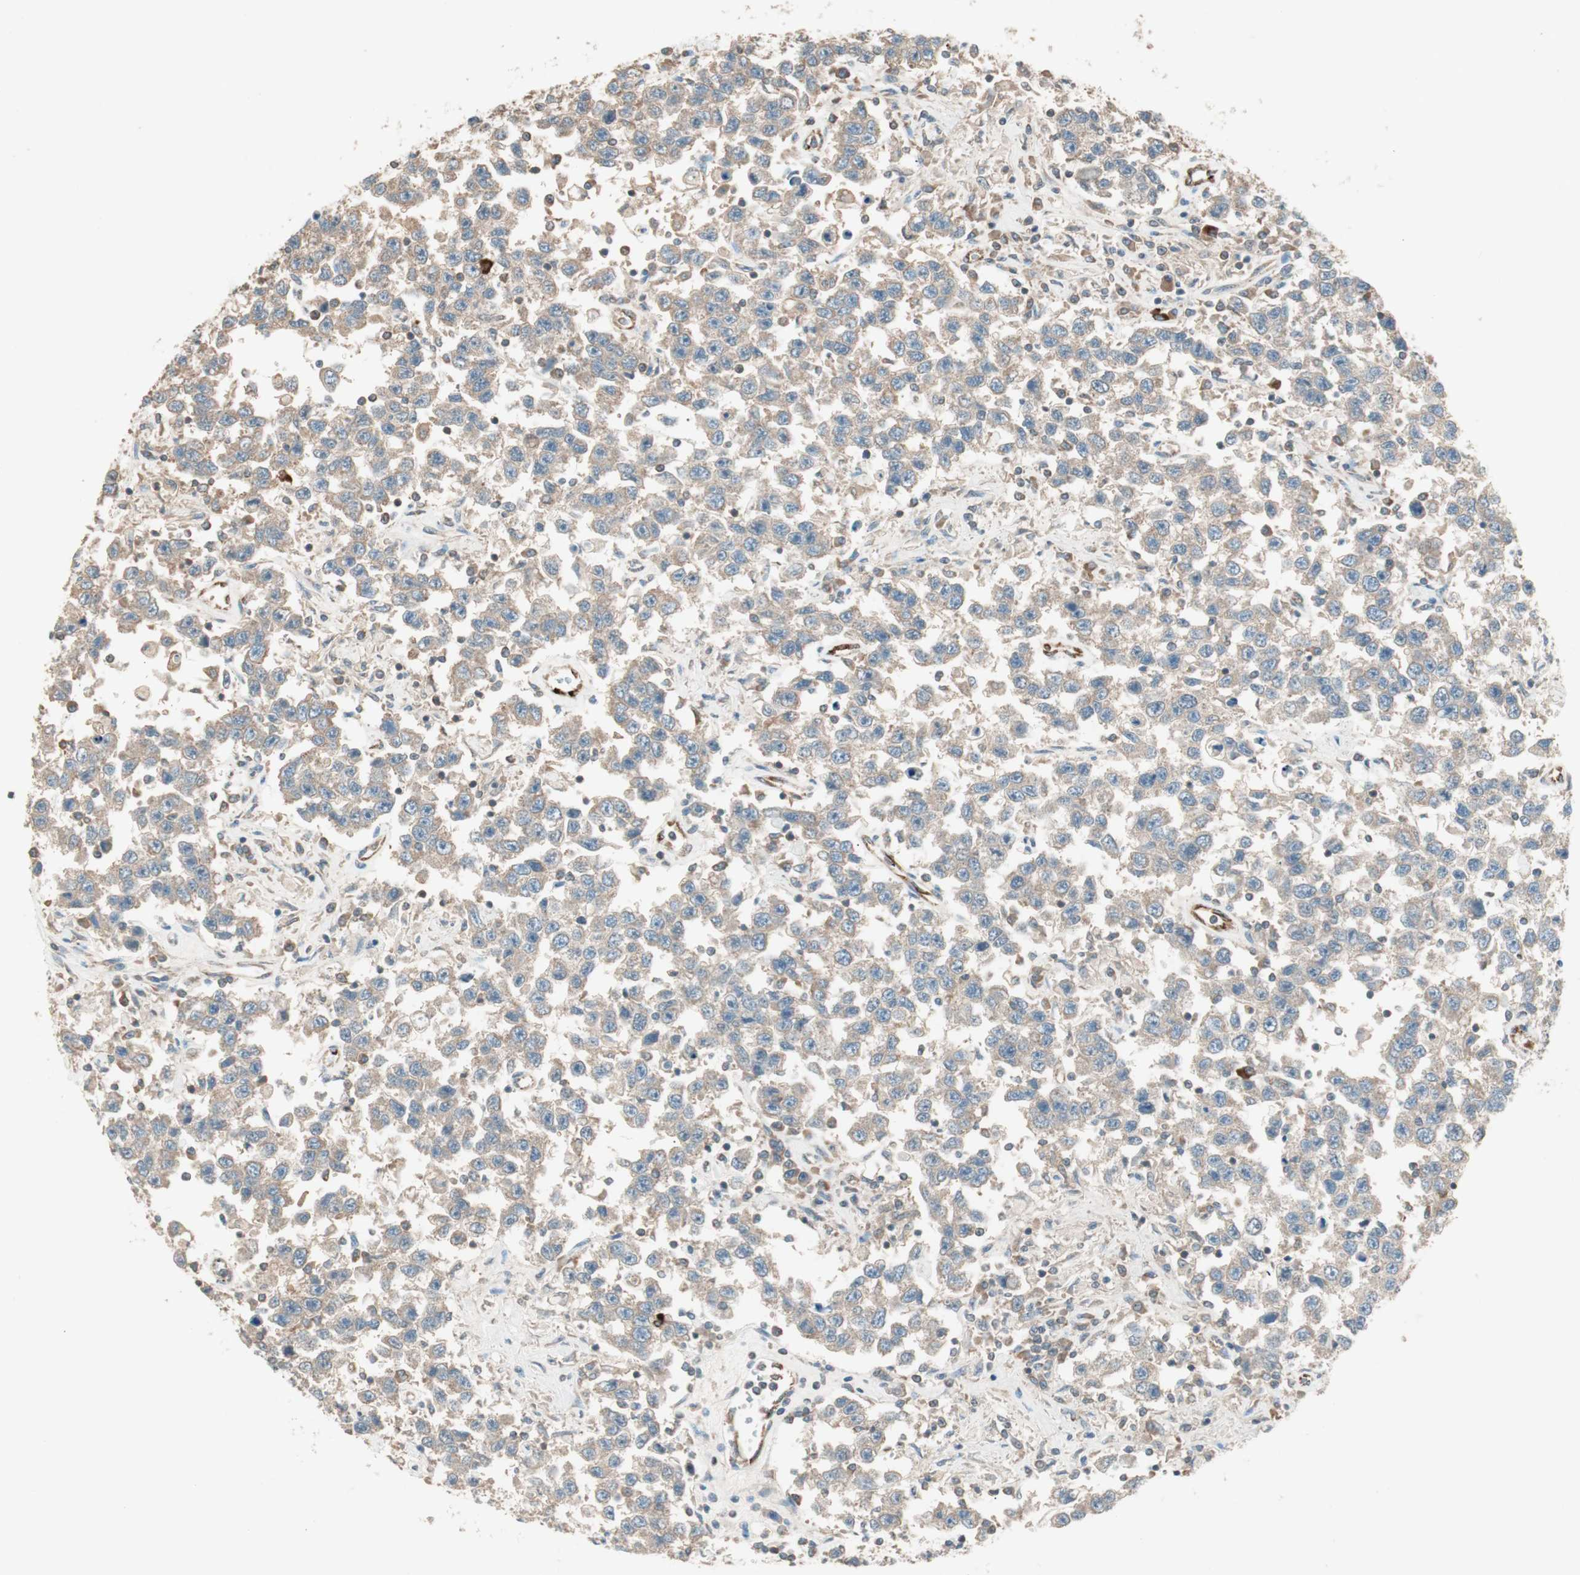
{"staining": {"intensity": "moderate", "quantity": ">75%", "location": "cytoplasmic/membranous"}, "tissue": "testis cancer", "cell_type": "Tumor cells", "image_type": "cancer", "snomed": [{"axis": "morphology", "description": "Seminoma, NOS"}, {"axis": "topography", "description": "Testis"}], "caption": "This photomicrograph demonstrates immunohistochemistry (IHC) staining of seminoma (testis), with medium moderate cytoplasmic/membranous expression in approximately >75% of tumor cells.", "gene": "CC2D1A", "patient": {"sex": "male", "age": 41}}